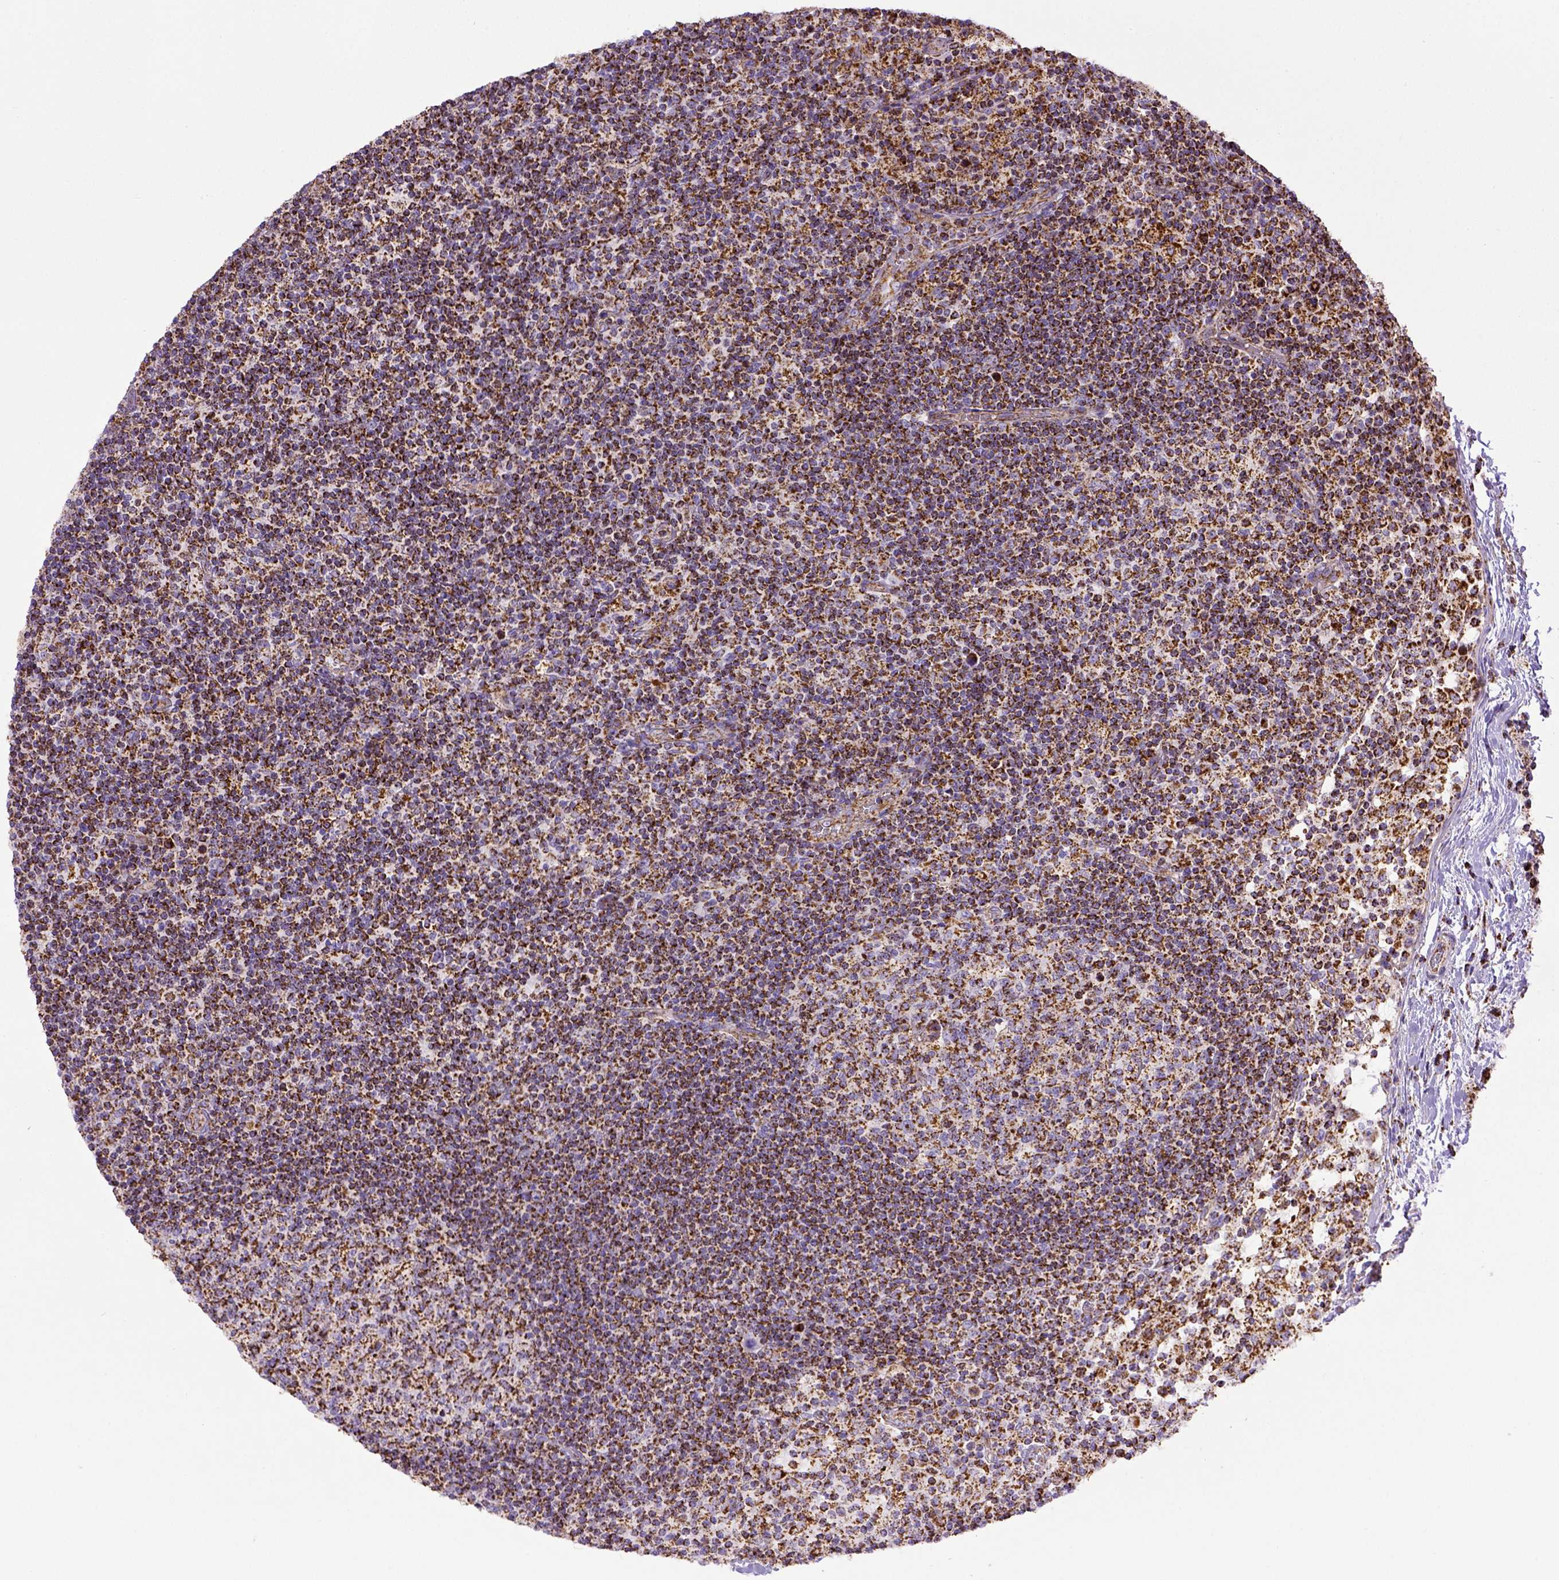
{"staining": {"intensity": "strong", "quantity": ">75%", "location": "cytoplasmic/membranous"}, "tissue": "lymph node", "cell_type": "Germinal center cells", "image_type": "normal", "snomed": [{"axis": "morphology", "description": "Normal tissue, NOS"}, {"axis": "topography", "description": "Lymph node"}], "caption": "A high-resolution histopathology image shows immunohistochemistry staining of benign lymph node, which reveals strong cytoplasmic/membranous staining in about >75% of germinal center cells. (Brightfield microscopy of DAB IHC at high magnification).", "gene": "MT", "patient": {"sex": "female", "age": 72}}